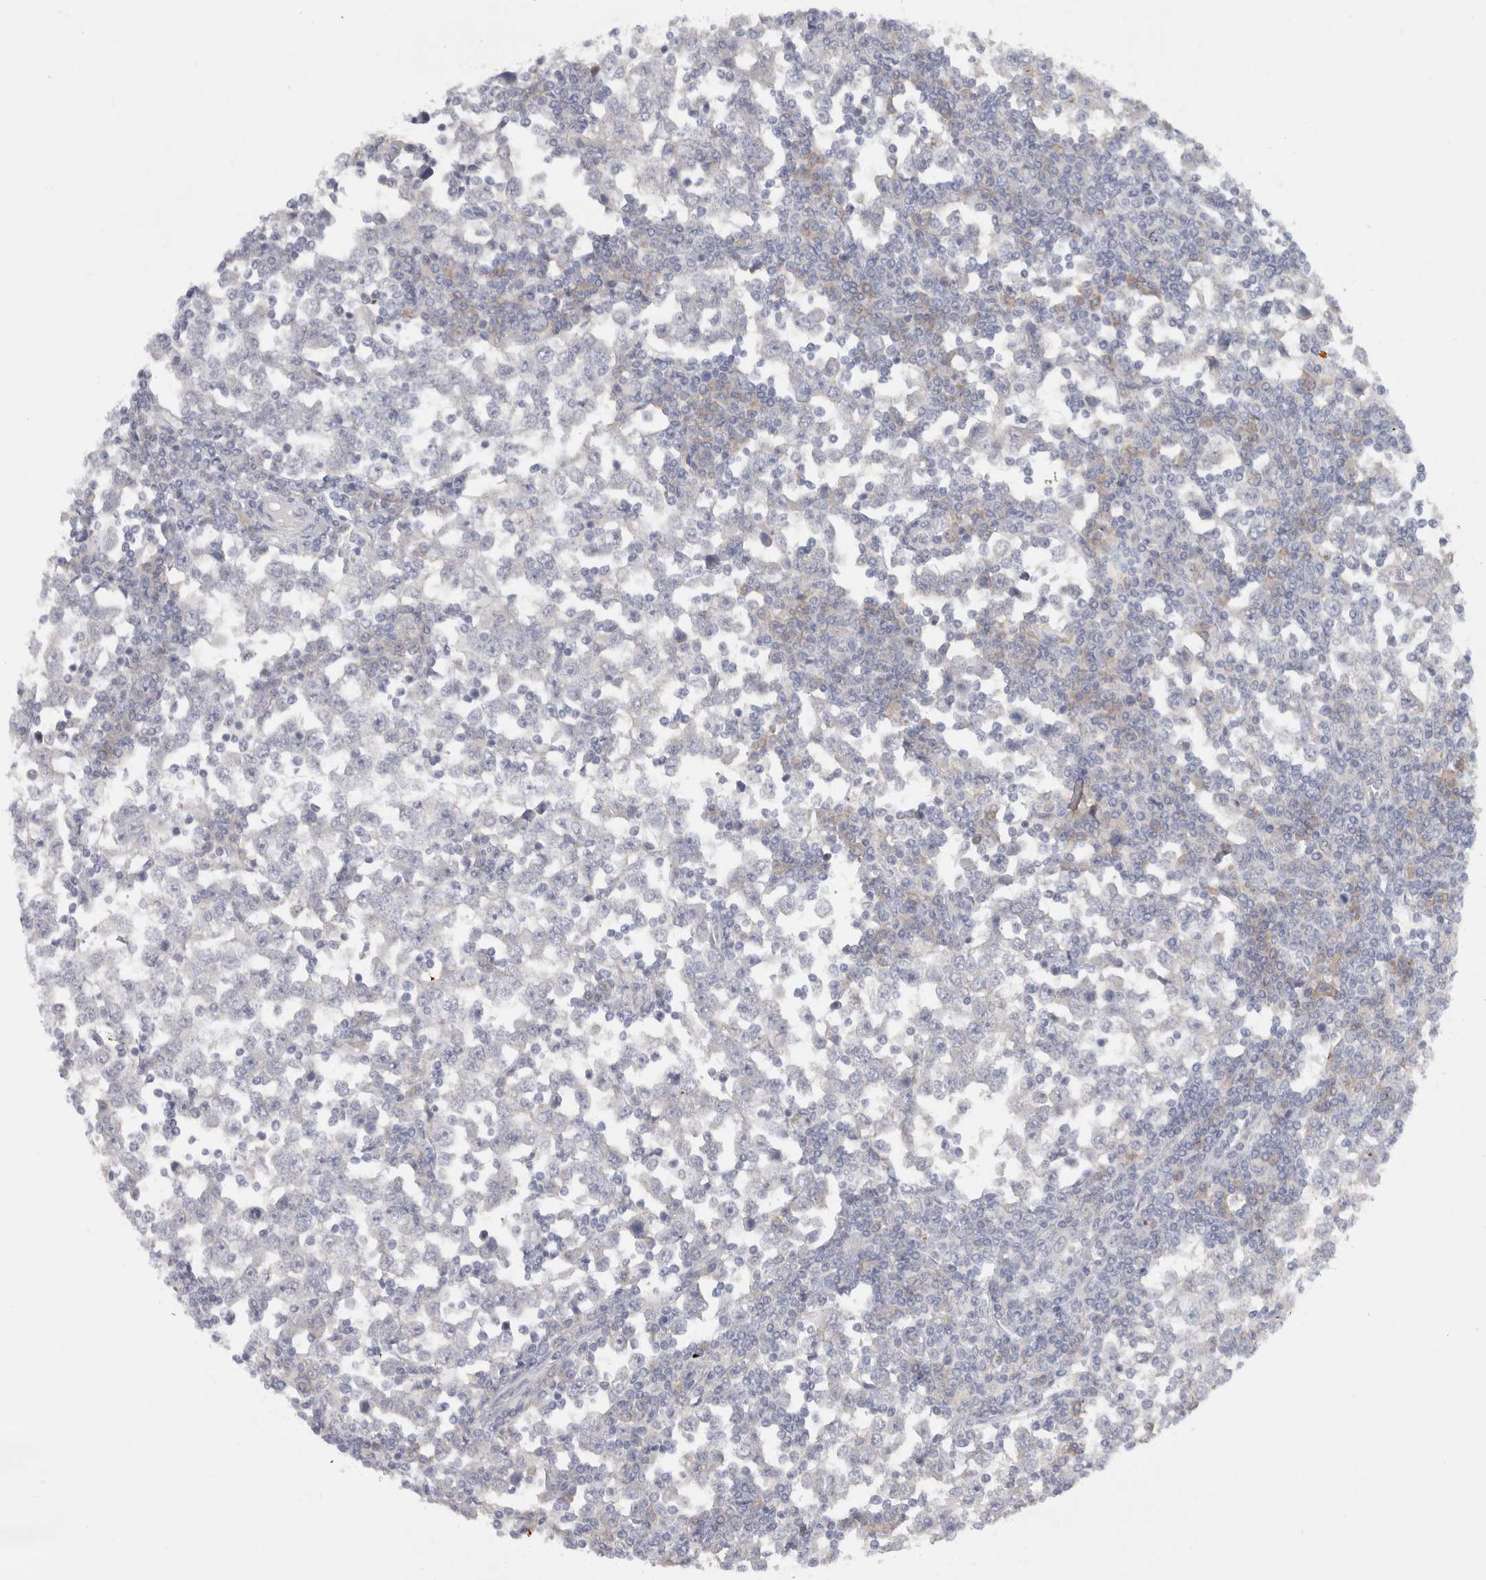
{"staining": {"intensity": "negative", "quantity": "none", "location": "none"}, "tissue": "testis cancer", "cell_type": "Tumor cells", "image_type": "cancer", "snomed": [{"axis": "morphology", "description": "Seminoma, NOS"}, {"axis": "topography", "description": "Testis"}], "caption": "This is an immunohistochemistry (IHC) micrograph of human testis seminoma. There is no expression in tumor cells.", "gene": "CHRM4", "patient": {"sex": "male", "age": 65}}